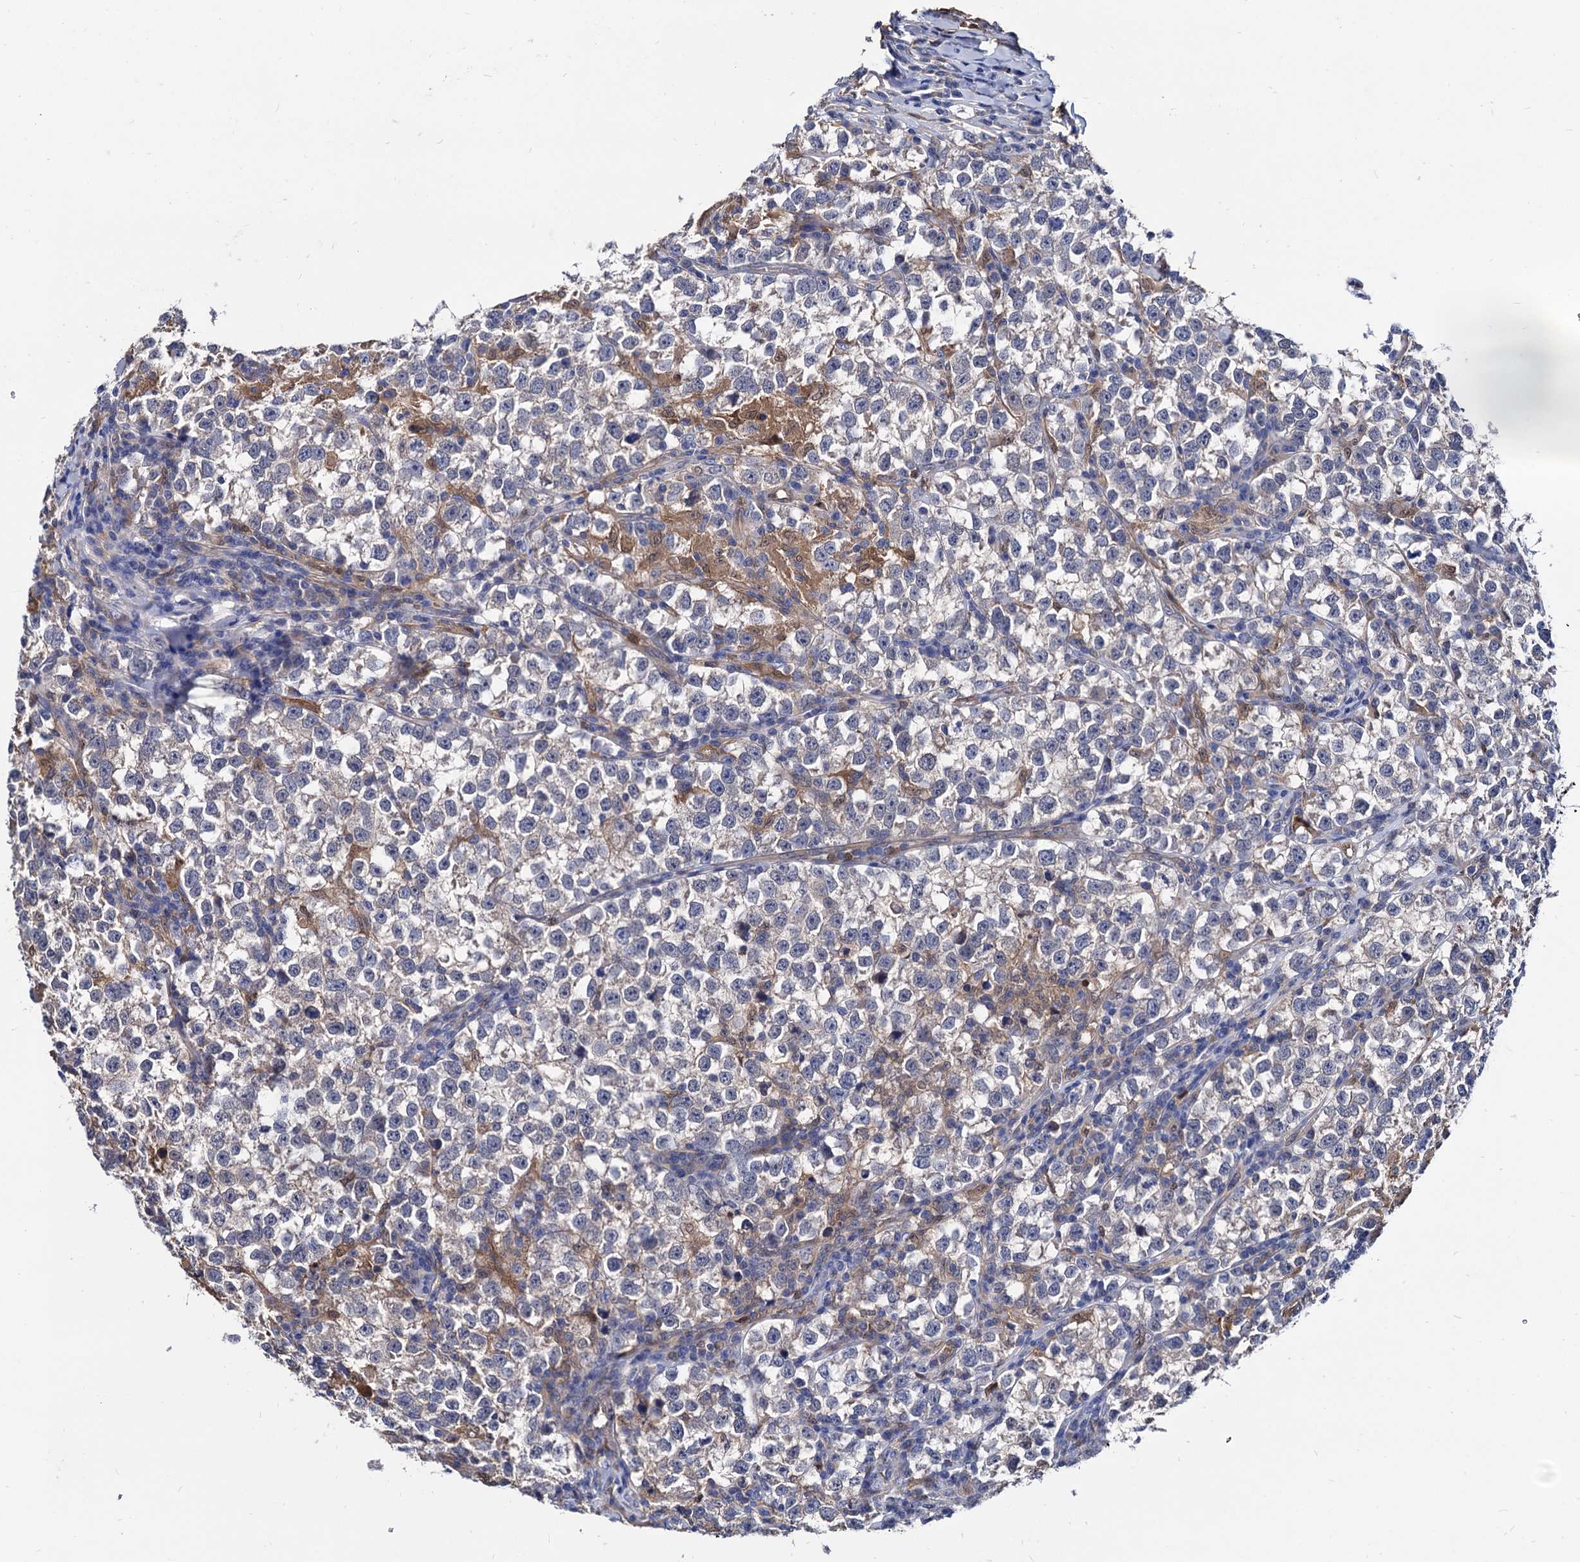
{"staining": {"intensity": "weak", "quantity": "25%-75%", "location": "cytoplasmic/membranous"}, "tissue": "testis cancer", "cell_type": "Tumor cells", "image_type": "cancer", "snomed": [{"axis": "morphology", "description": "Normal tissue, NOS"}, {"axis": "morphology", "description": "Seminoma, NOS"}, {"axis": "topography", "description": "Testis"}], "caption": "Immunohistochemistry (DAB) staining of human seminoma (testis) shows weak cytoplasmic/membranous protein staining in about 25%-75% of tumor cells.", "gene": "CPPED1", "patient": {"sex": "male", "age": 43}}